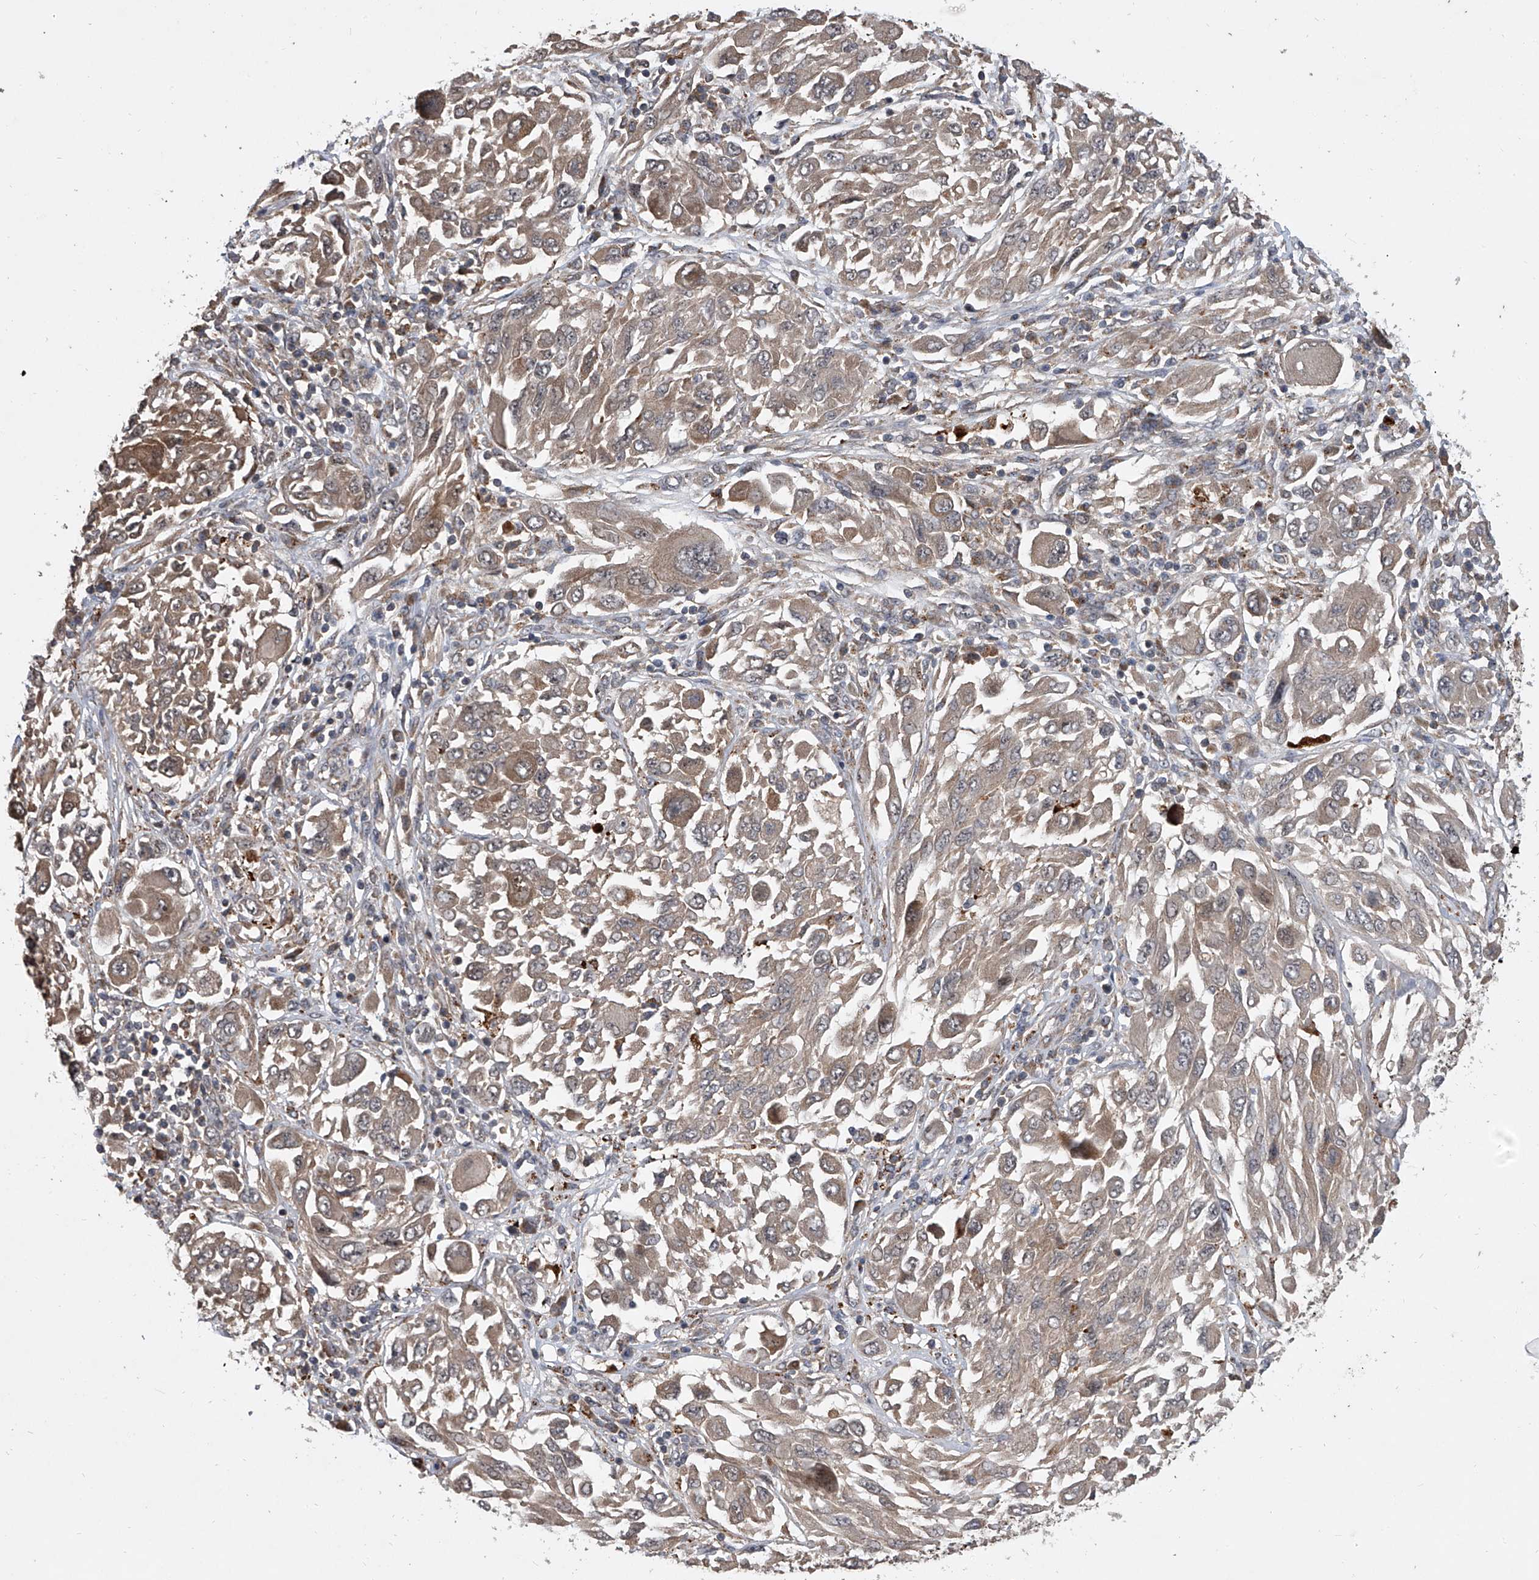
{"staining": {"intensity": "weak", "quantity": ">75%", "location": "cytoplasmic/membranous"}, "tissue": "melanoma", "cell_type": "Tumor cells", "image_type": "cancer", "snomed": [{"axis": "morphology", "description": "Malignant melanoma, NOS"}, {"axis": "topography", "description": "Skin"}], "caption": "Immunohistochemical staining of melanoma demonstrates low levels of weak cytoplasmic/membranous protein staining in approximately >75% of tumor cells. The protein is shown in brown color, while the nuclei are stained blue.", "gene": "GEMIN8", "patient": {"sex": "female", "age": 91}}